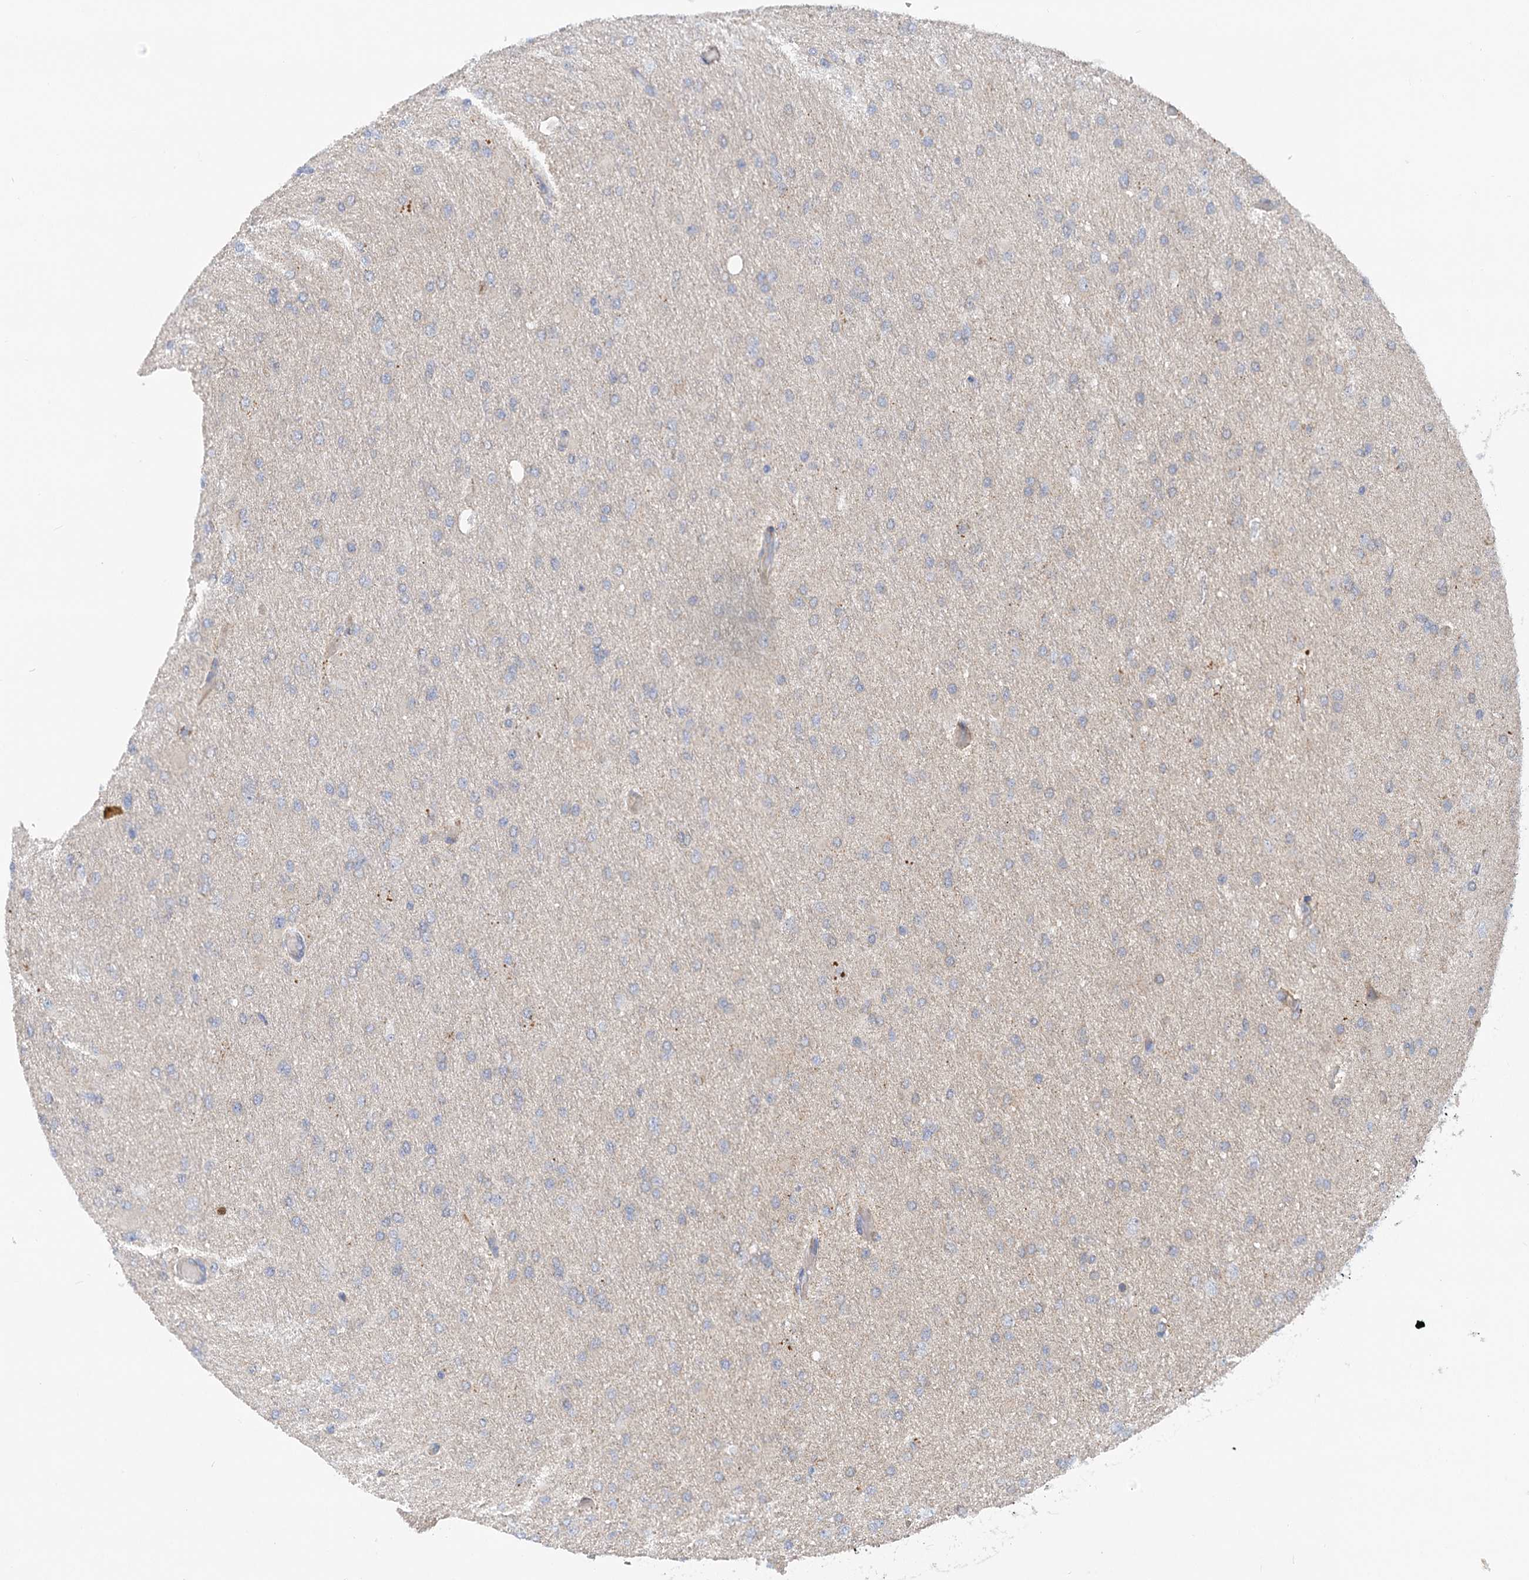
{"staining": {"intensity": "negative", "quantity": "none", "location": "none"}, "tissue": "glioma", "cell_type": "Tumor cells", "image_type": "cancer", "snomed": [{"axis": "morphology", "description": "Glioma, malignant, High grade"}, {"axis": "topography", "description": "Cerebral cortex"}], "caption": "Glioma was stained to show a protein in brown. There is no significant staining in tumor cells.", "gene": "NELL2", "patient": {"sex": "female", "age": 36}}